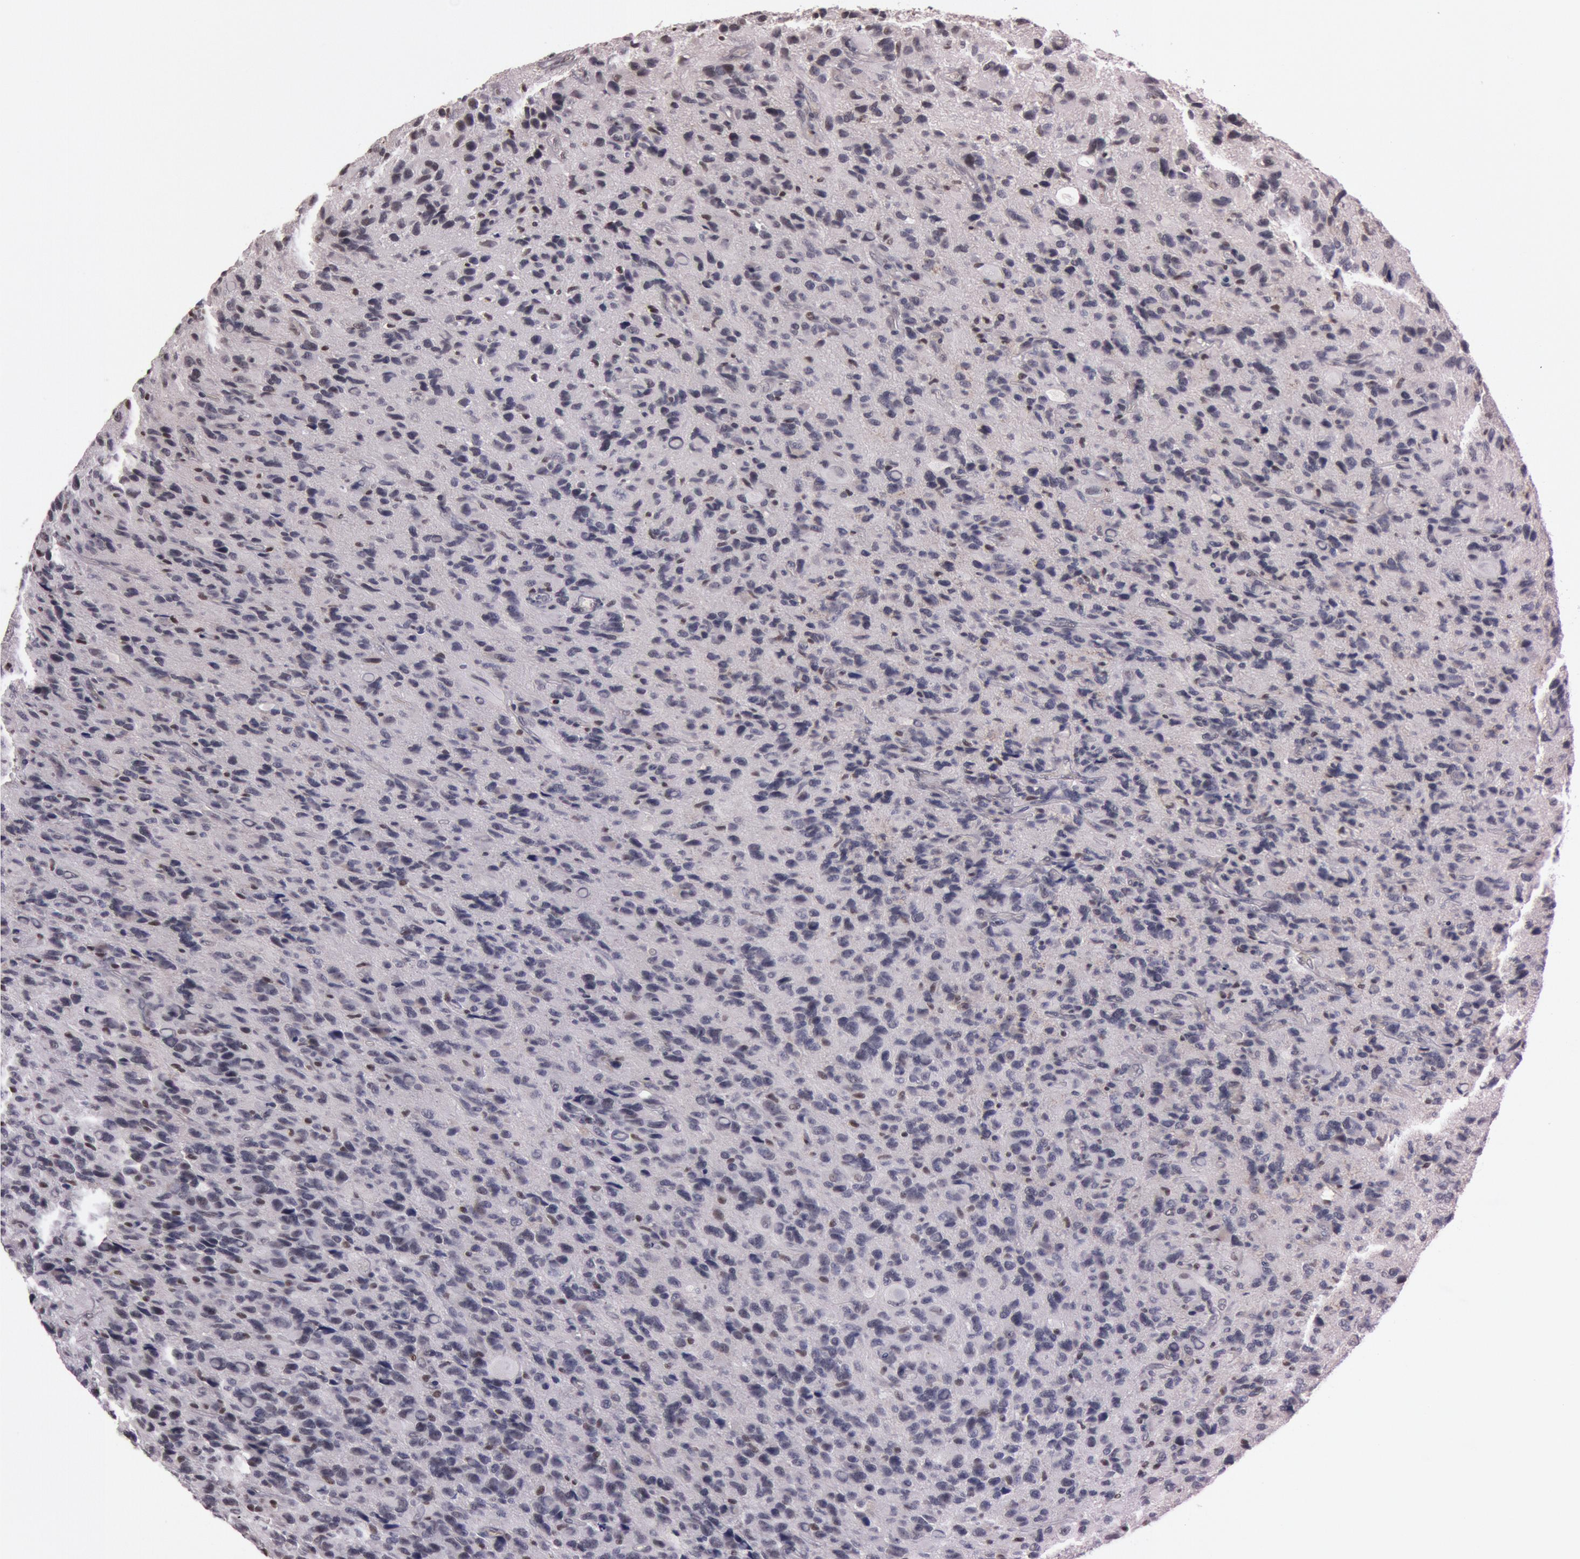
{"staining": {"intensity": "negative", "quantity": "none", "location": "none"}, "tissue": "glioma", "cell_type": "Tumor cells", "image_type": "cancer", "snomed": [{"axis": "morphology", "description": "Glioma, malignant, High grade"}, {"axis": "topography", "description": "Brain"}], "caption": "Immunohistochemistry (IHC) histopathology image of neoplastic tissue: high-grade glioma (malignant) stained with DAB exhibits no significant protein expression in tumor cells.", "gene": "TASL", "patient": {"sex": "male", "age": 77}}